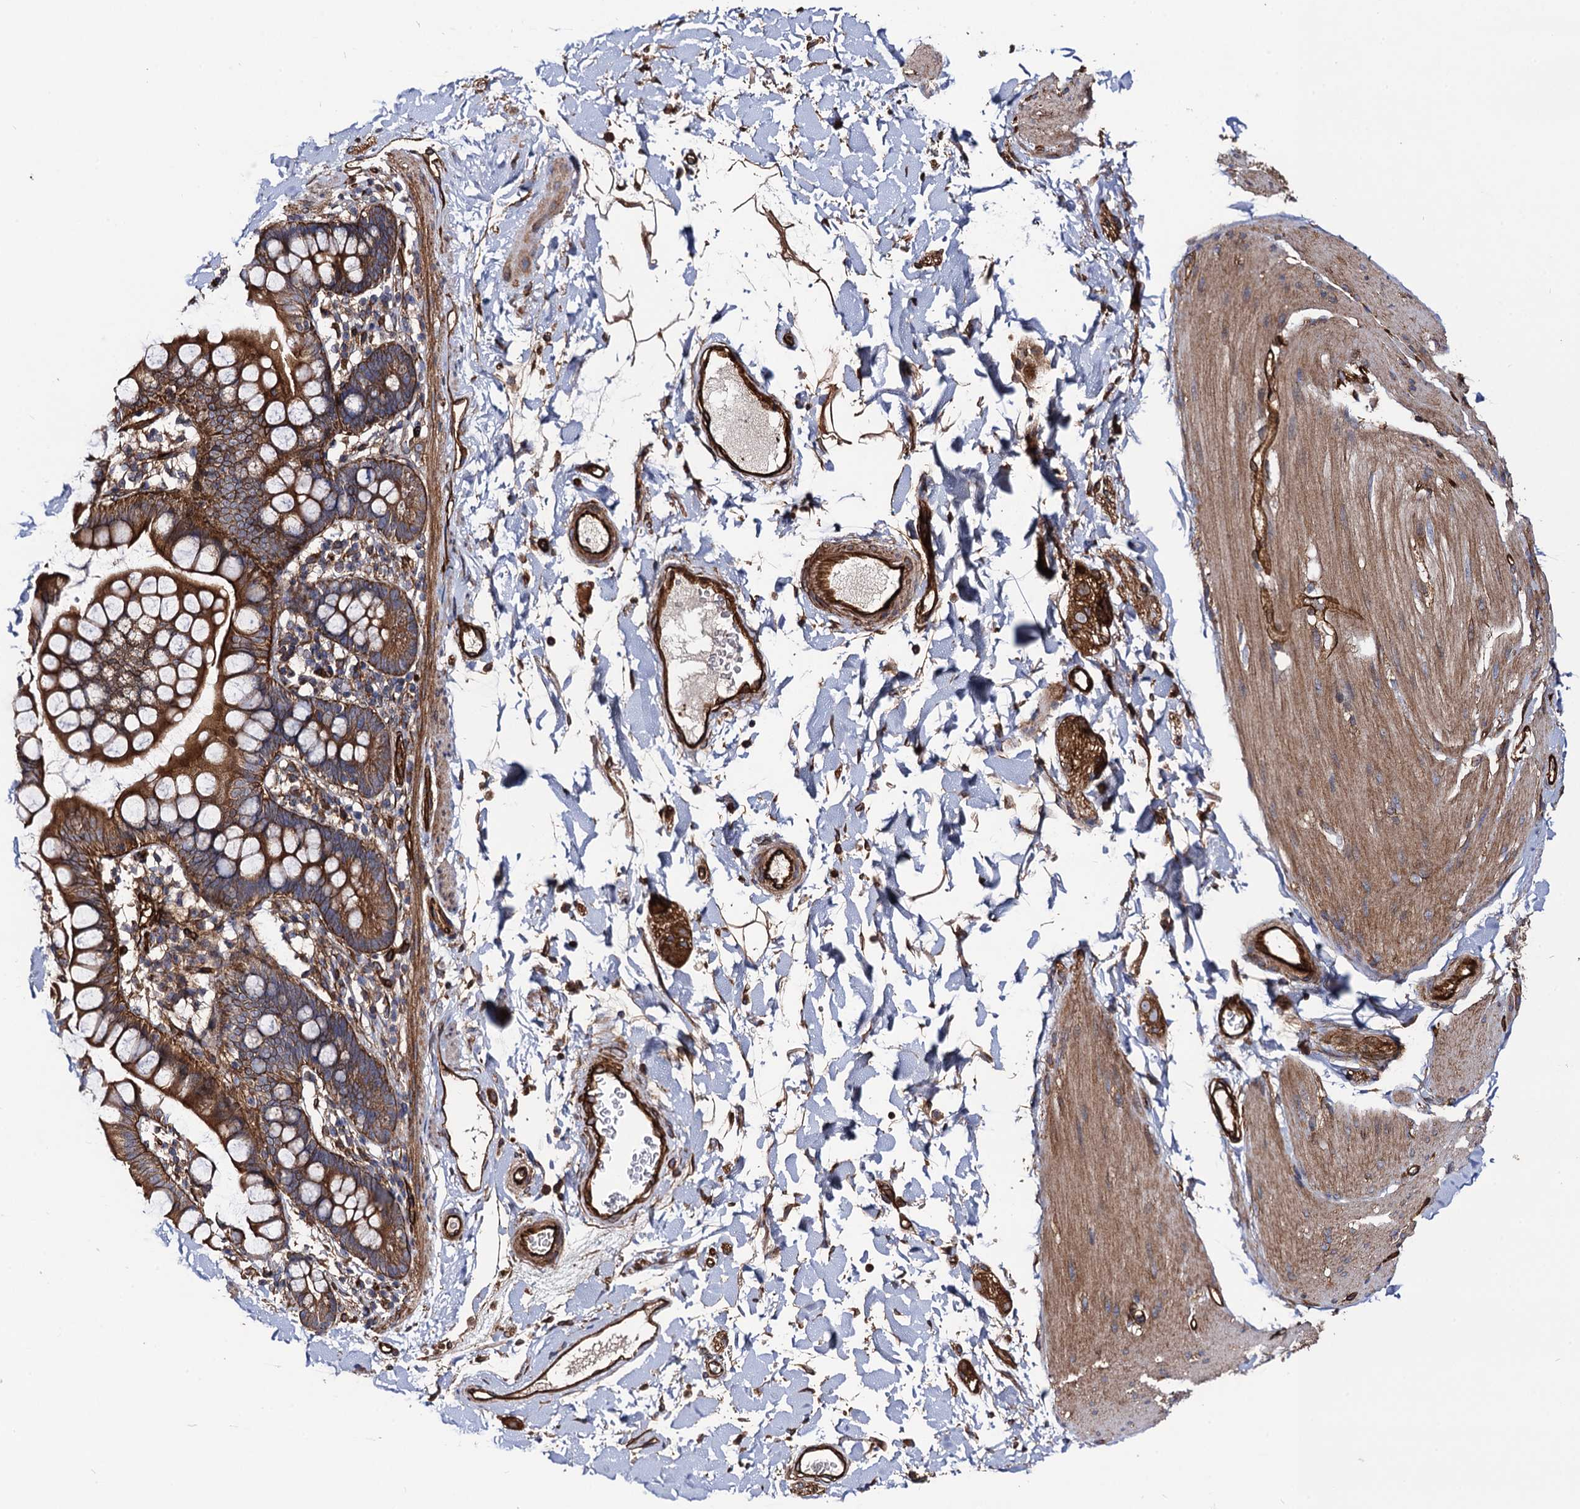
{"staining": {"intensity": "moderate", "quantity": ">75%", "location": "cytoplasmic/membranous"}, "tissue": "smooth muscle", "cell_type": "Smooth muscle cells", "image_type": "normal", "snomed": [{"axis": "morphology", "description": "Normal tissue, NOS"}, {"axis": "topography", "description": "Smooth muscle"}, {"axis": "topography", "description": "Small intestine"}], "caption": "The histopathology image displays staining of benign smooth muscle, revealing moderate cytoplasmic/membranous protein expression (brown color) within smooth muscle cells. The staining is performed using DAB brown chromogen to label protein expression. The nuclei are counter-stained blue using hematoxylin.", "gene": "CIP2A", "patient": {"sex": "female", "age": 84}}